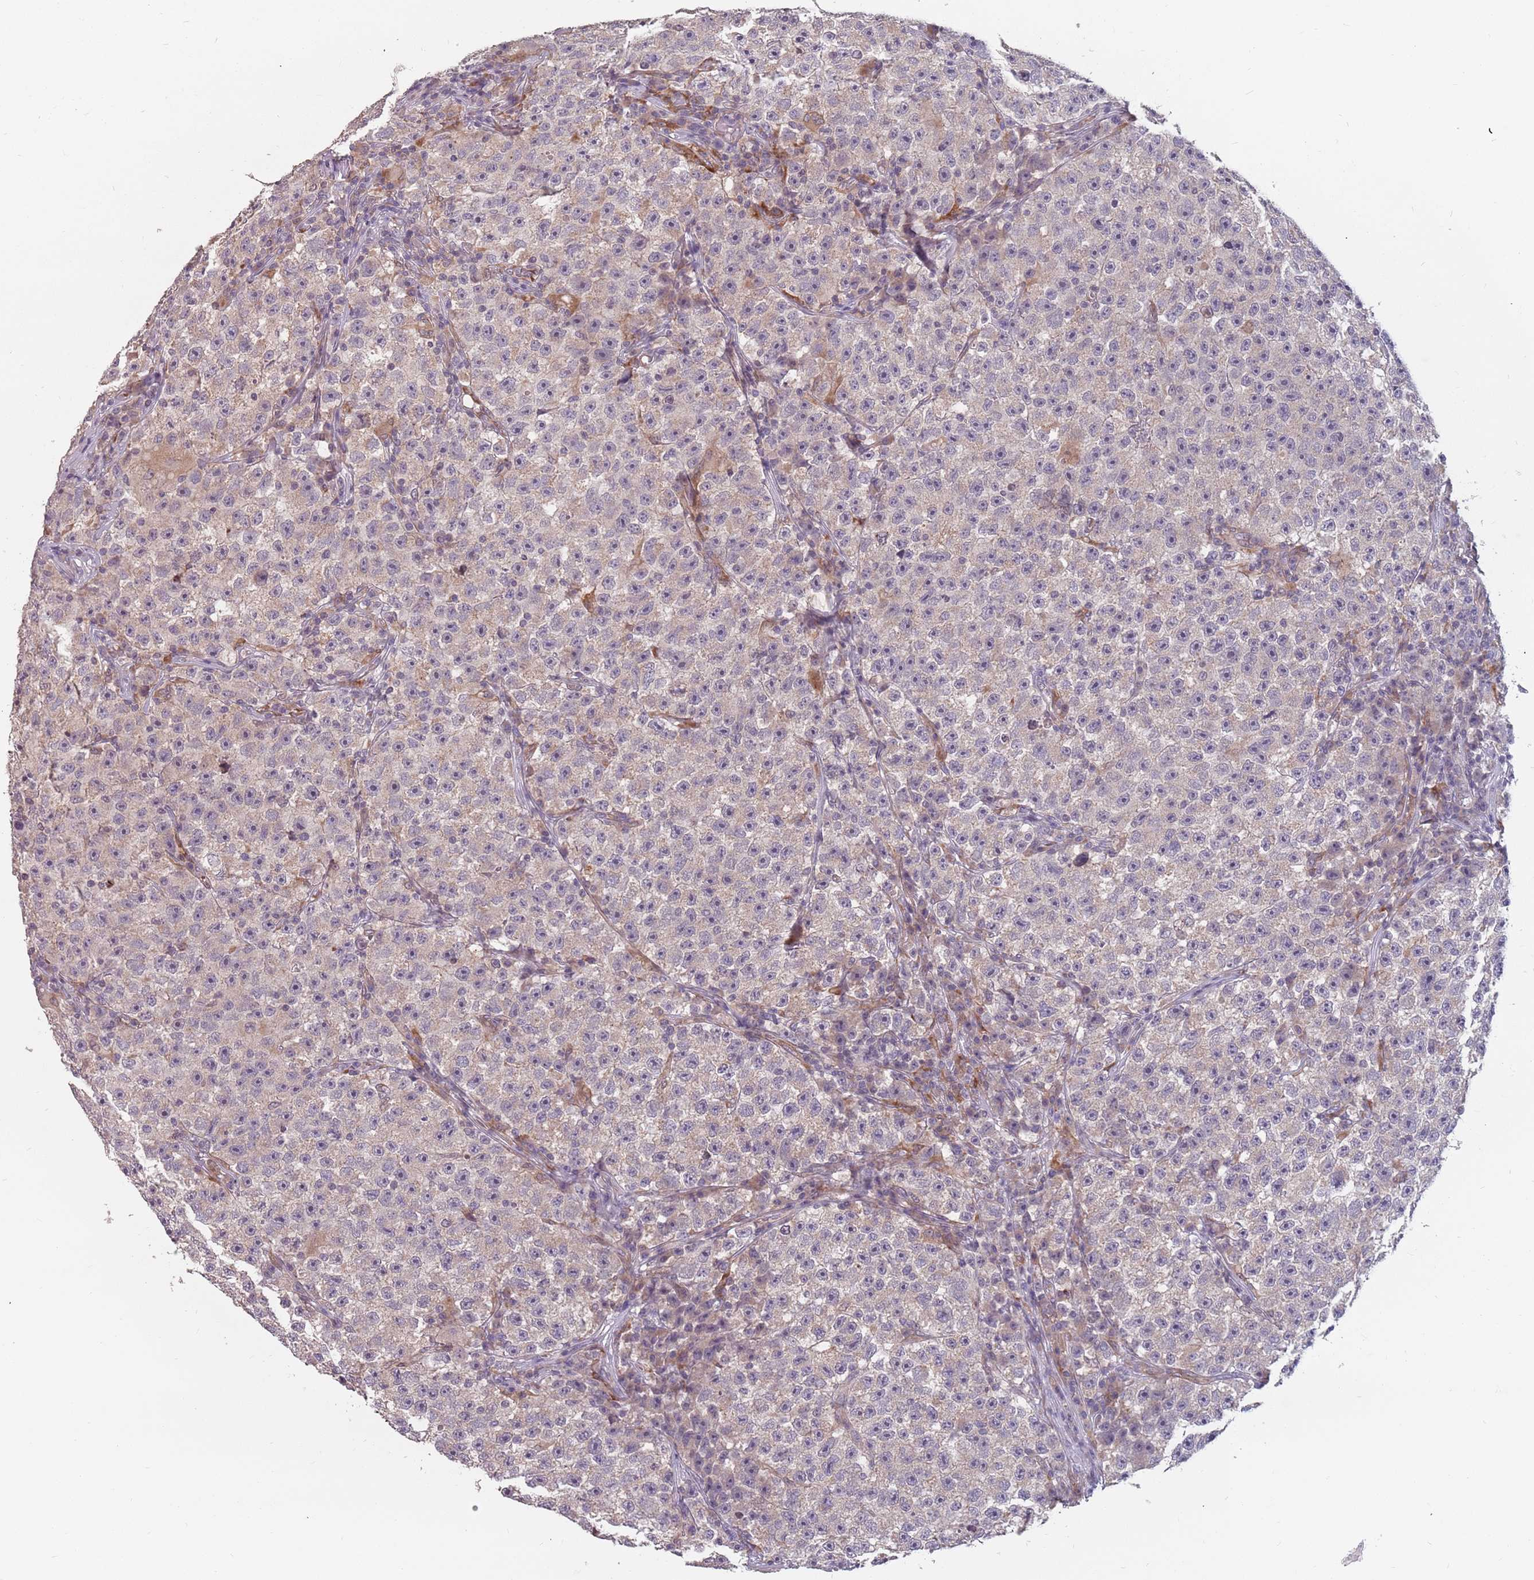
{"staining": {"intensity": "weak", "quantity": "<25%", "location": "cytoplasmic/membranous"}, "tissue": "testis cancer", "cell_type": "Tumor cells", "image_type": "cancer", "snomed": [{"axis": "morphology", "description": "Seminoma, NOS"}, {"axis": "topography", "description": "Testis"}], "caption": "Tumor cells are negative for protein expression in human testis cancer. Nuclei are stained in blue.", "gene": "ADAL", "patient": {"sex": "male", "age": 22}}